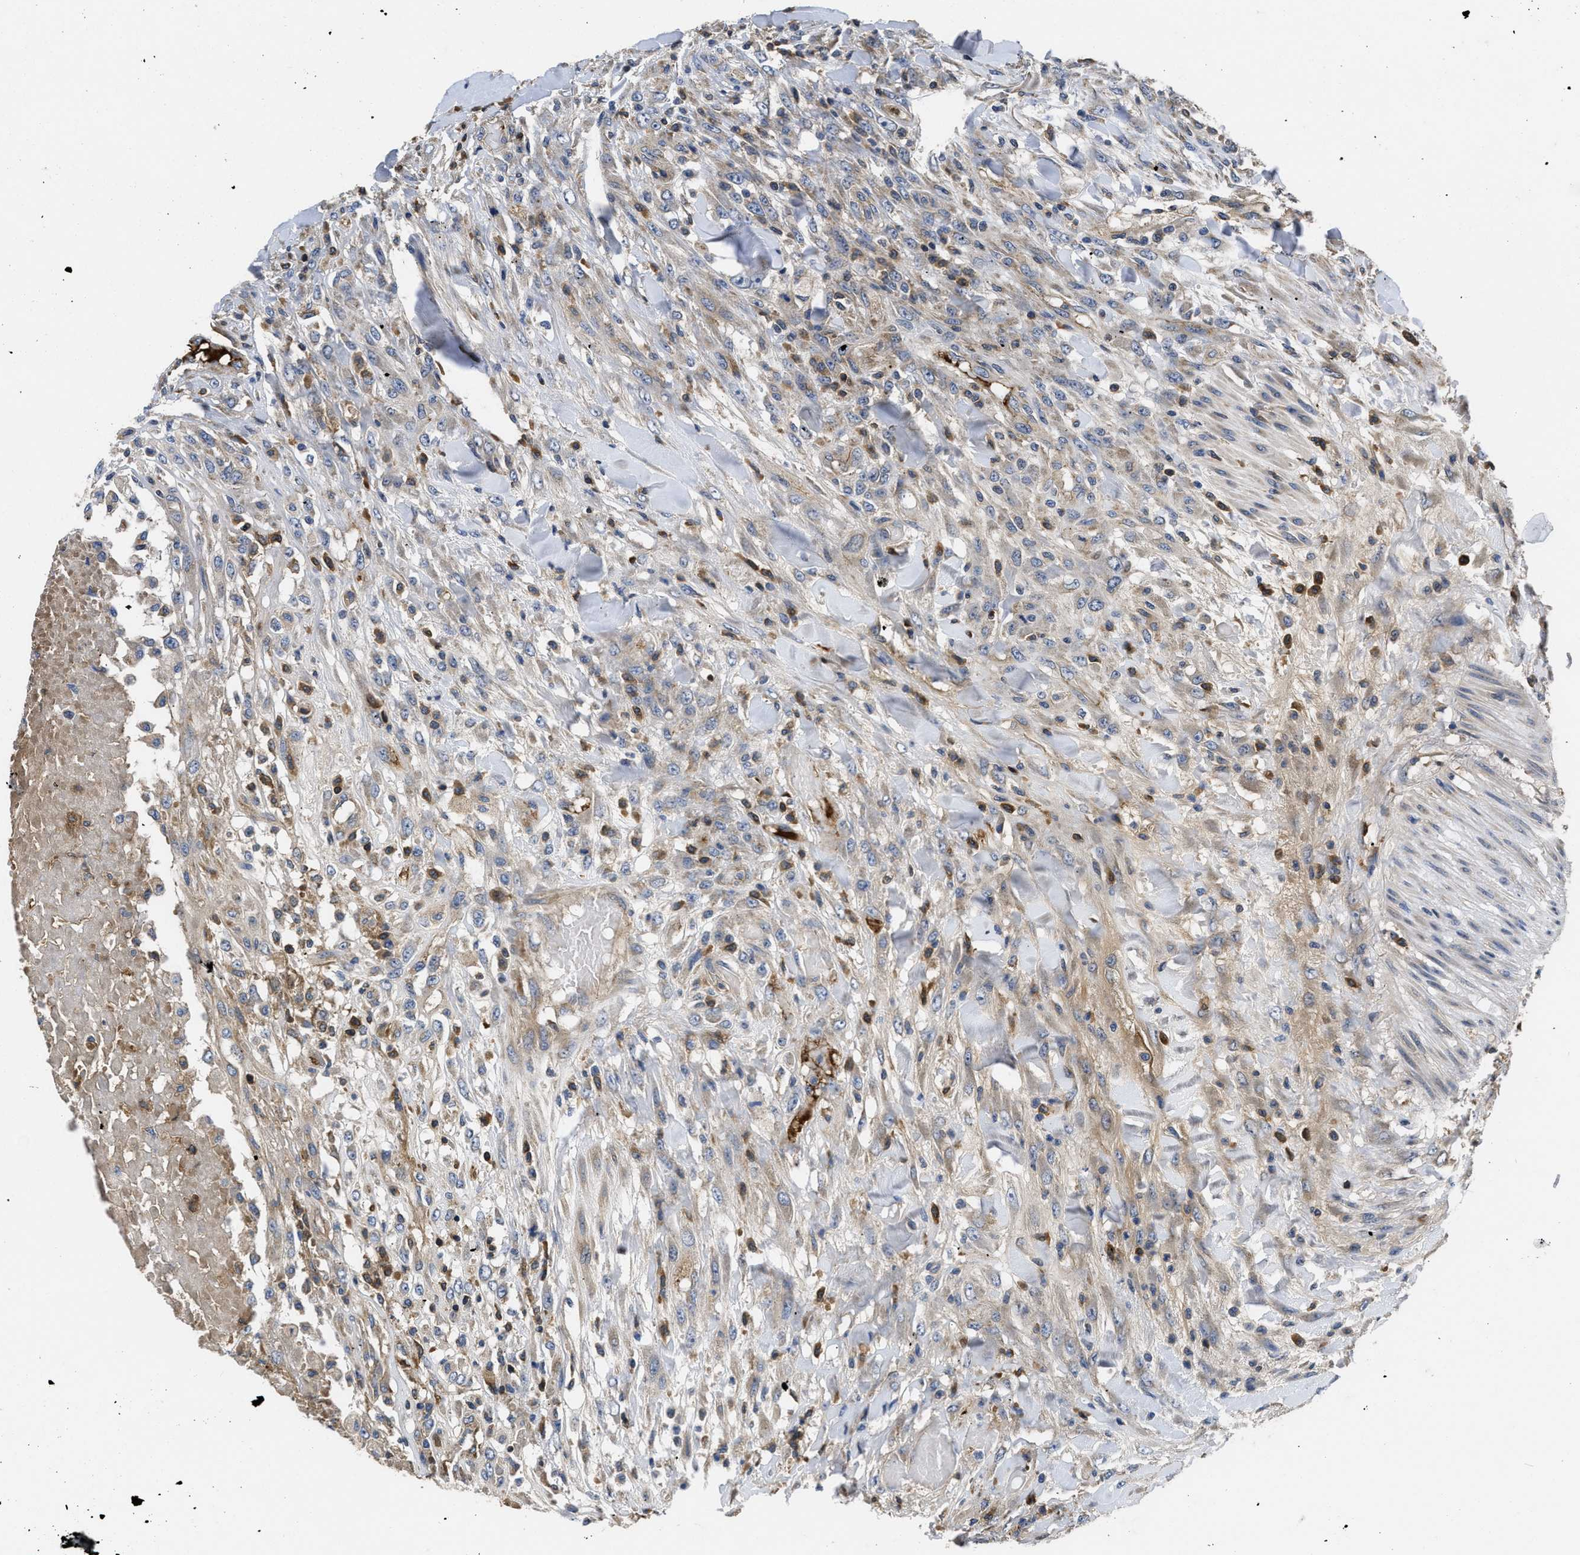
{"staining": {"intensity": "weak", "quantity": "25%-75%", "location": "cytoplasmic/membranous"}, "tissue": "testis cancer", "cell_type": "Tumor cells", "image_type": "cancer", "snomed": [{"axis": "morphology", "description": "Seminoma, NOS"}, {"axis": "topography", "description": "Testis"}], "caption": "Testis cancer tissue demonstrates weak cytoplasmic/membranous expression in about 25%-75% of tumor cells The staining is performed using DAB (3,3'-diaminobenzidine) brown chromogen to label protein expression. The nuclei are counter-stained blue using hematoxylin.", "gene": "GALK1", "patient": {"sex": "male", "age": 59}}